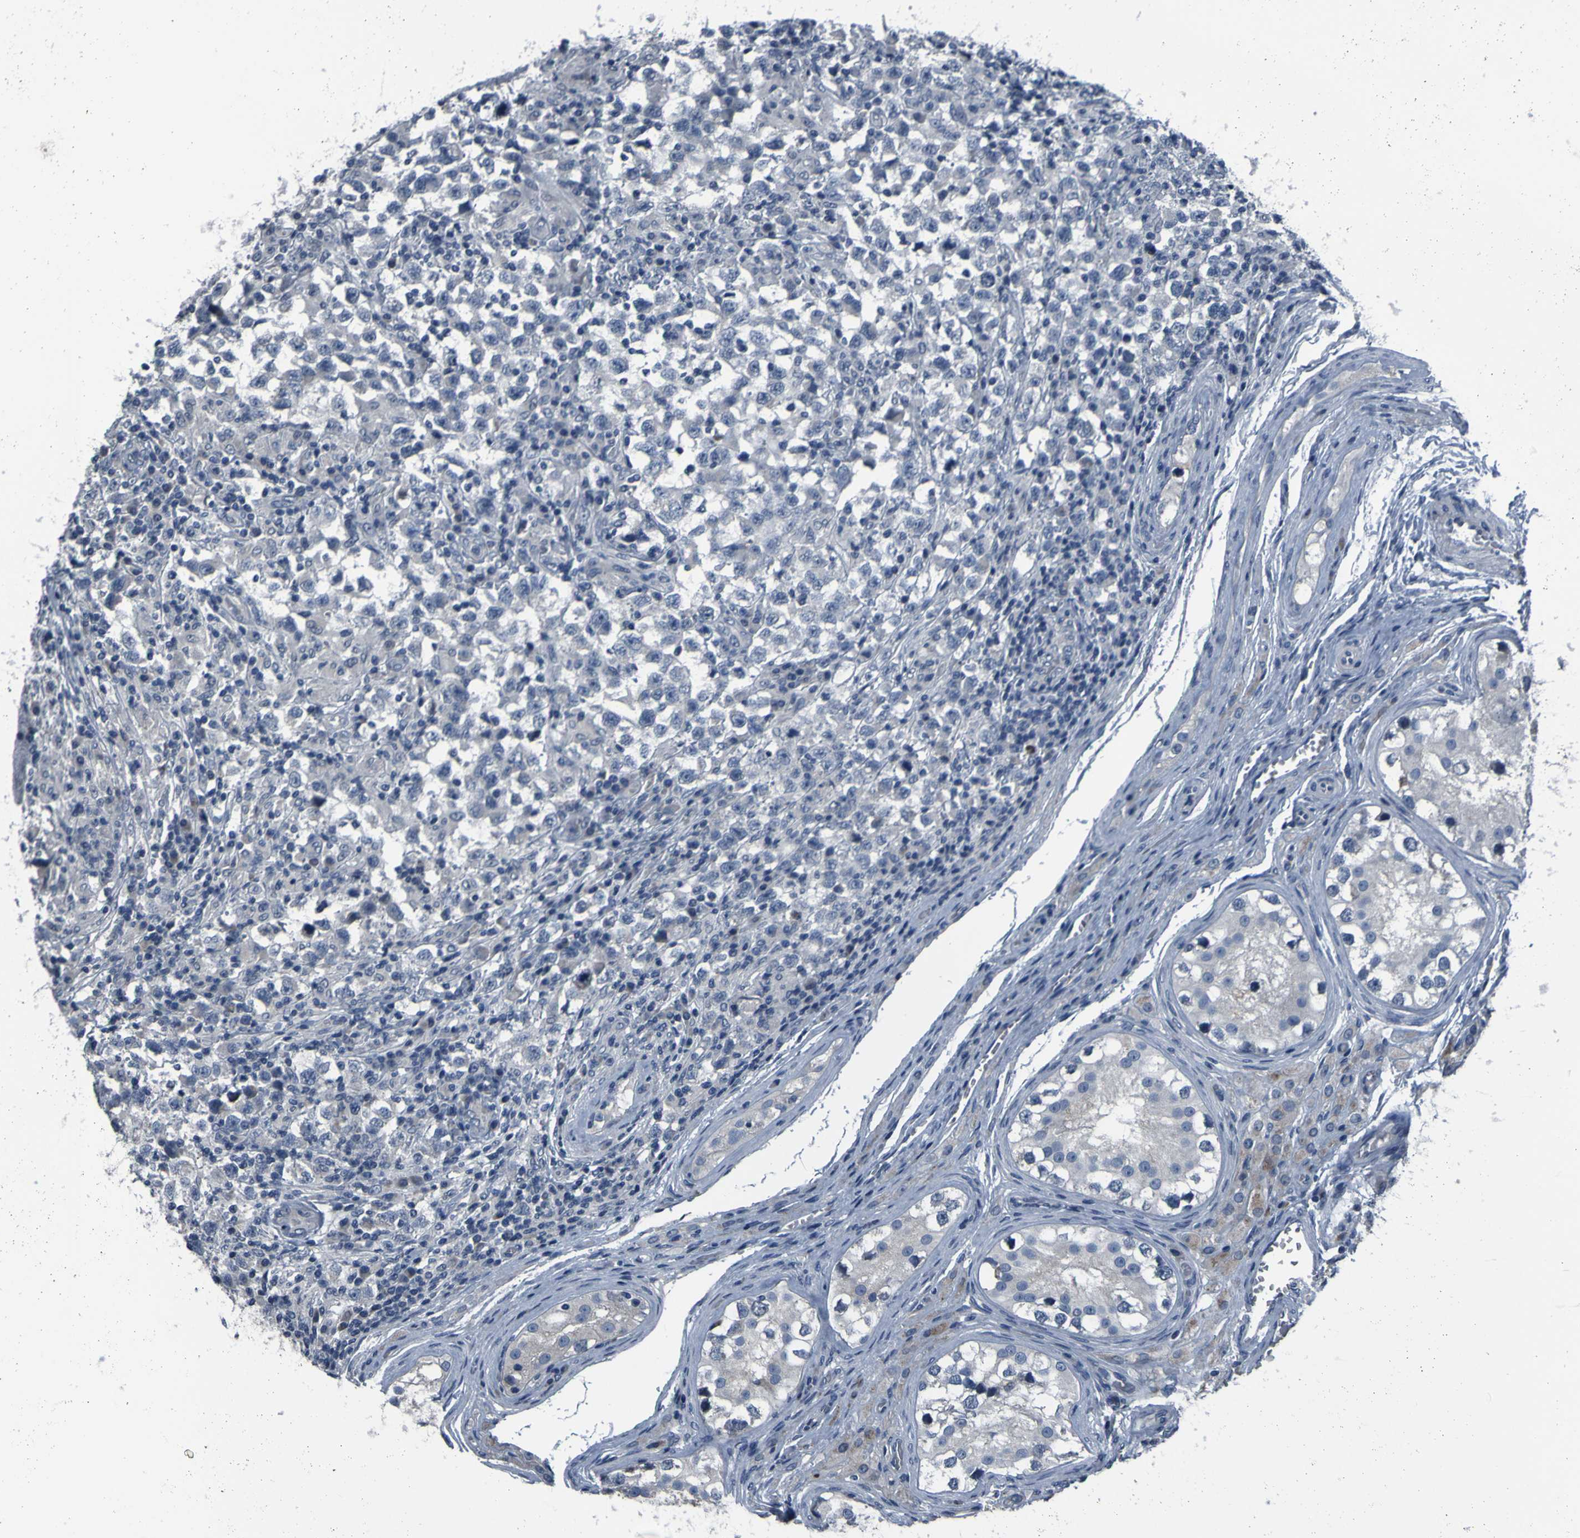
{"staining": {"intensity": "weak", "quantity": "25%-75%", "location": "cytoplasmic/membranous"}, "tissue": "testis cancer", "cell_type": "Tumor cells", "image_type": "cancer", "snomed": [{"axis": "morphology", "description": "Carcinoma, Embryonal, NOS"}, {"axis": "topography", "description": "Testis"}], "caption": "Brown immunohistochemical staining in human testis cancer exhibits weak cytoplasmic/membranous staining in approximately 25%-75% of tumor cells. (Brightfield microscopy of DAB IHC at high magnification).", "gene": "OSTM1", "patient": {"sex": "male", "age": 21}}